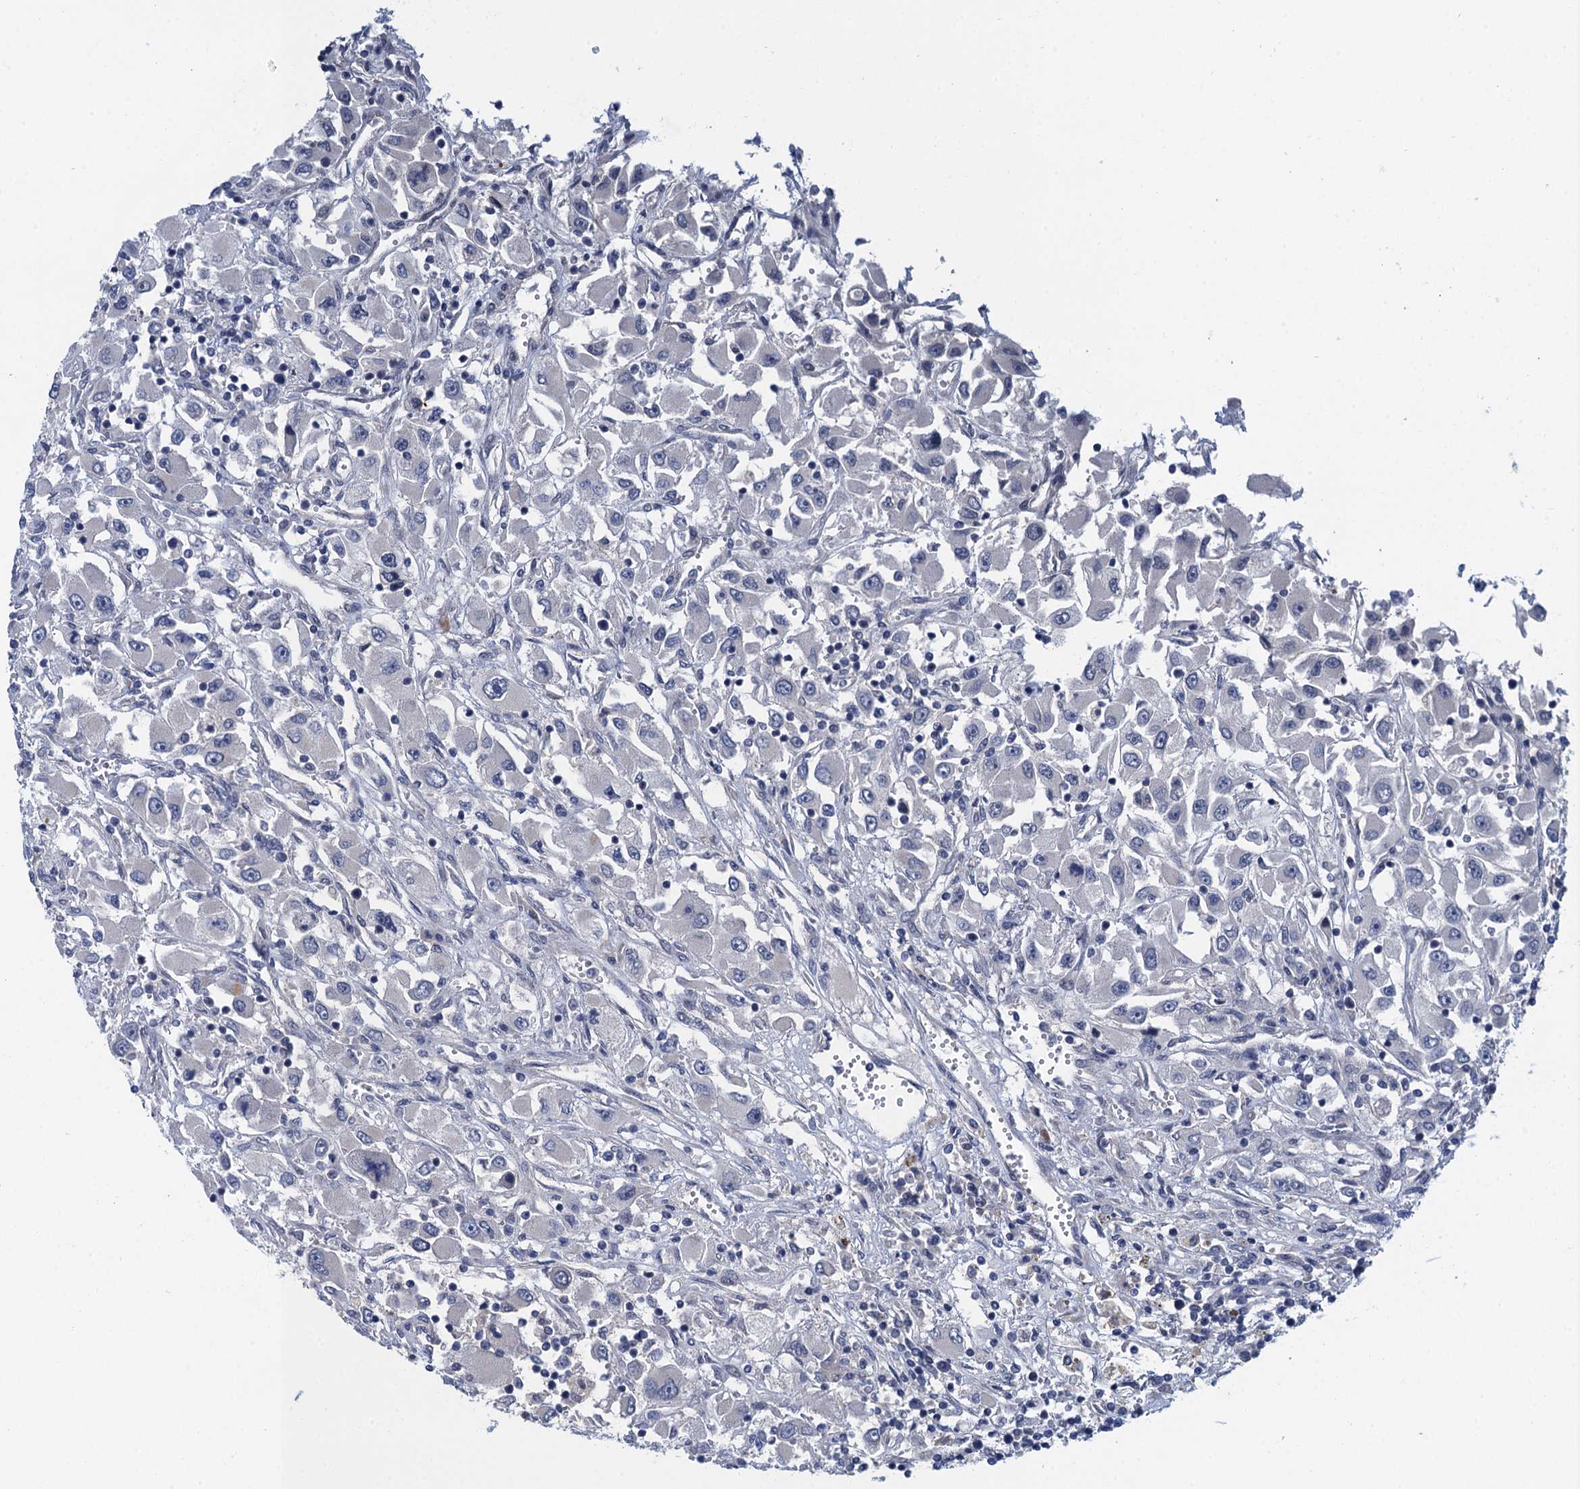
{"staining": {"intensity": "negative", "quantity": "none", "location": "none"}, "tissue": "renal cancer", "cell_type": "Tumor cells", "image_type": "cancer", "snomed": [{"axis": "morphology", "description": "Adenocarcinoma, NOS"}, {"axis": "topography", "description": "Kidney"}], "caption": "Tumor cells are negative for protein expression in human adenocarcinoma (renal).", "gene": "MRFAP1", "patient": {"sex": "female", "age": 52}}